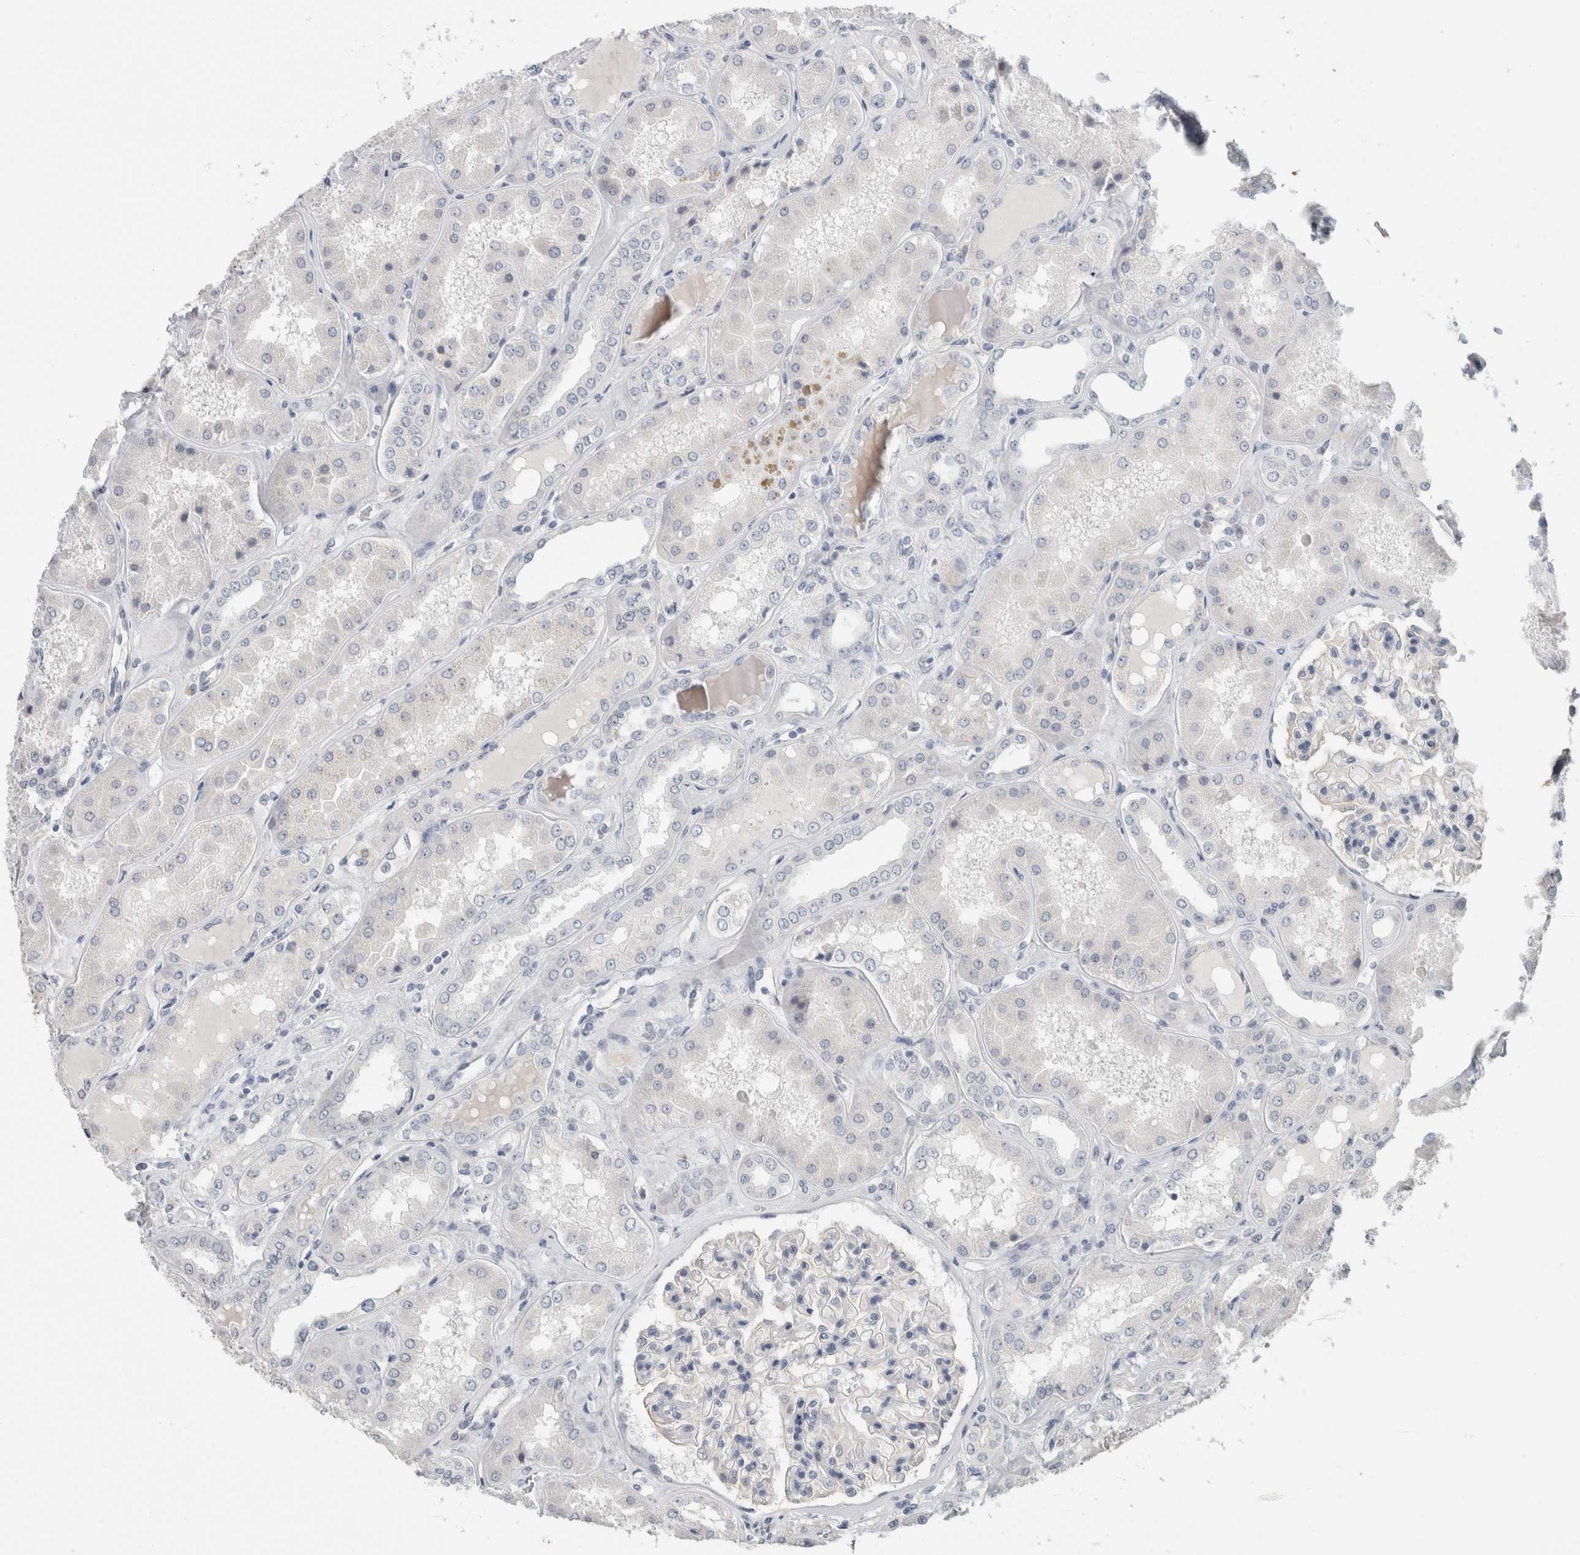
{"staining": {"intensity": "negative", "quantity": "none", "location": "none"}, "tissue": "kidney", "cell_type": "Cells in glomeruli", "image_type": "normal", "snomed": [{"axis": "morphology", "description": "Normal tissue, NOS"}, {"axis": "topography", "description": "Kidney"}], "caption": "DAB immunohistochemical staining of normal human kidney displays no significant expression in cells in glomeruli.", "gene": "FMR1NB", "patient": {"sex": "female", "age": 56}}